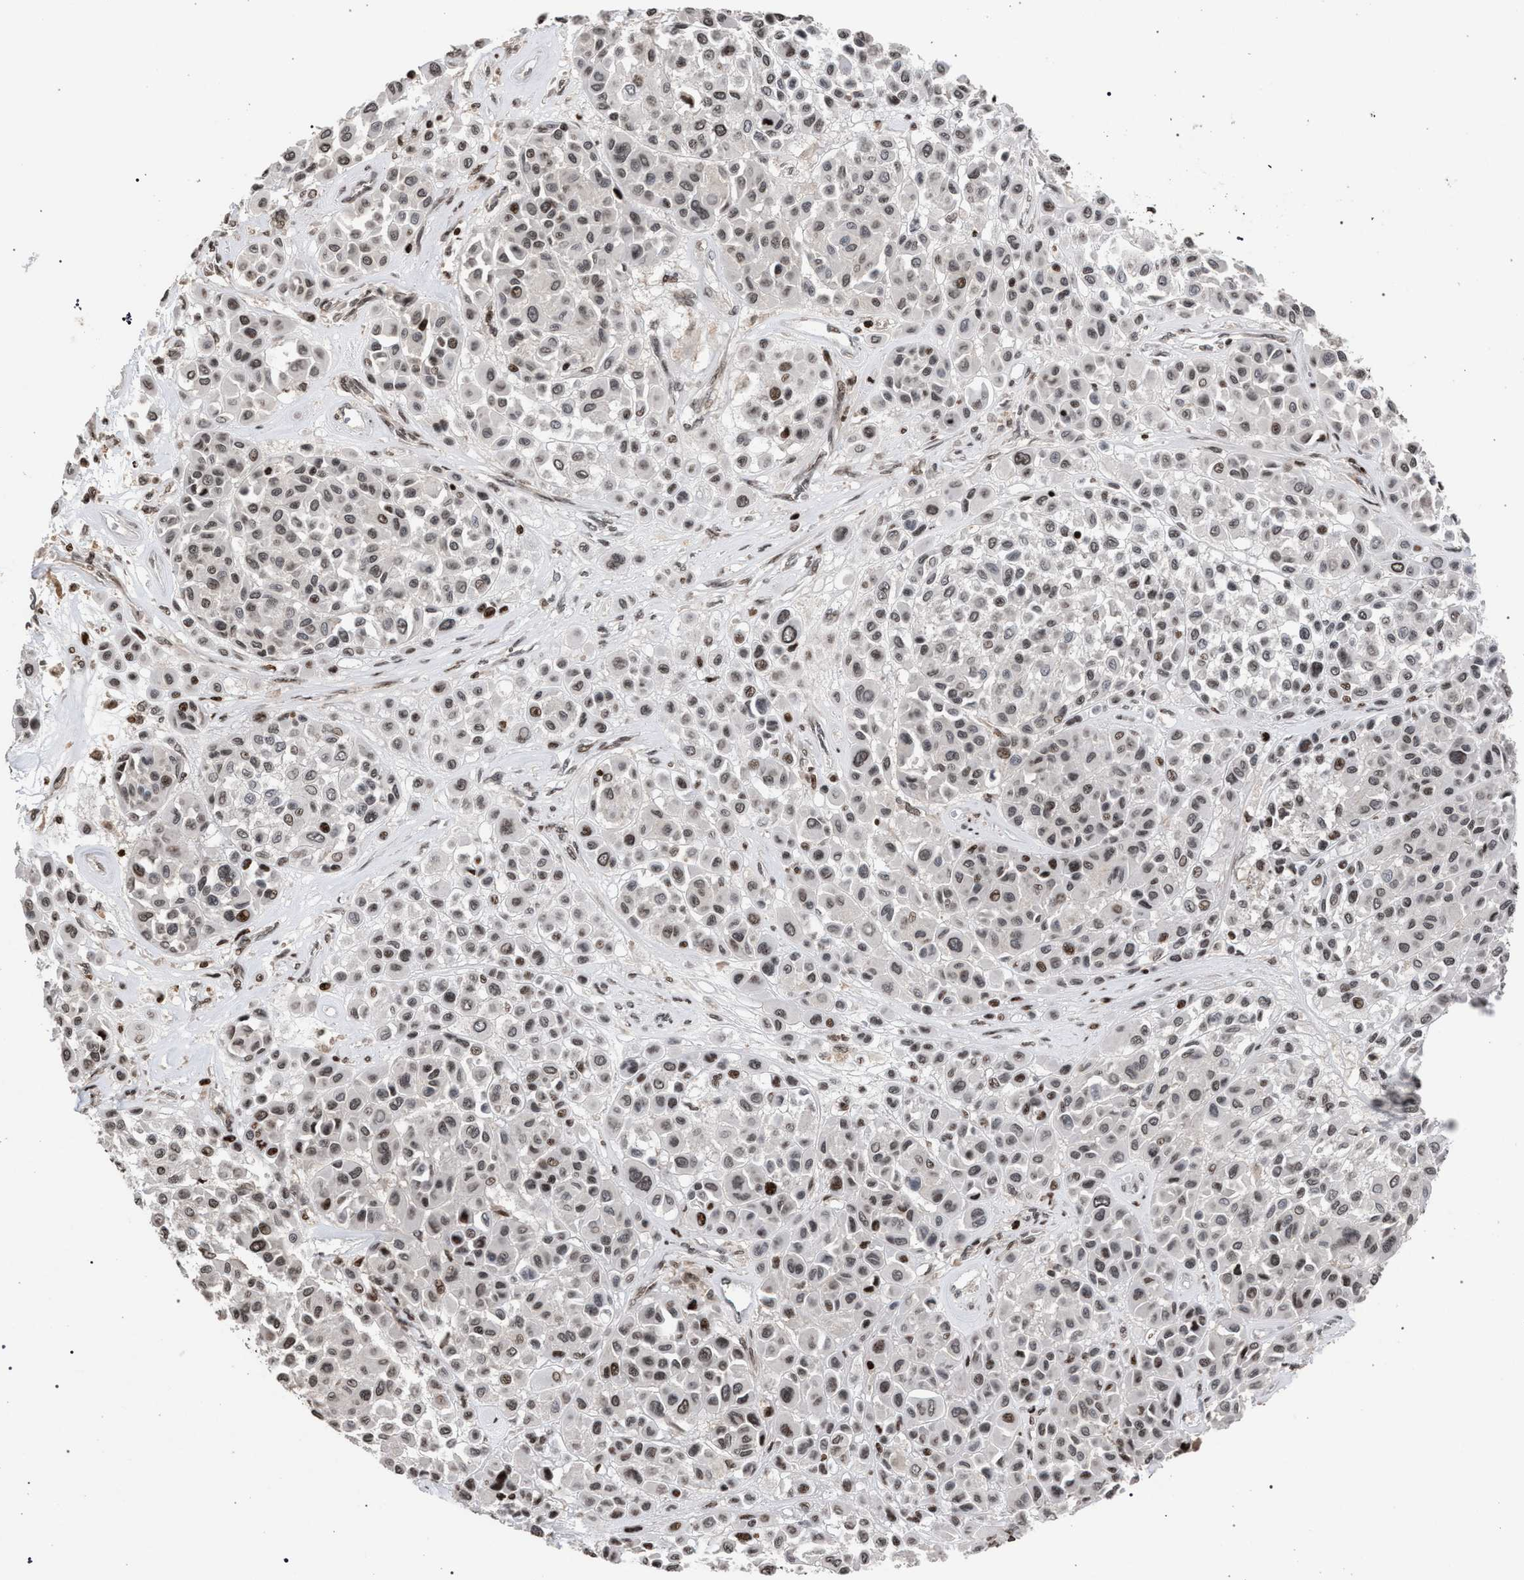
{"staining": {"intensity": "weak", "quantity": ">75%", "location": "nuclear"}, "tissue": "melanoma", "cell_type": "Tumor cells", "image_type": "cancer", "snomed": [{"axis": "morphology", "description": "Malignant melanoma, Metastatic site"}, {"axis": "topography", "description": "Soft tissue"}], "caption": "Protein staining of melanoma tissue reveals weak nuclear staining in approximately >75% of tumor cells. Nuclei are stained in blue.", "gene": "FOXD3", "patient": {"sex": "male", "age": 41}}